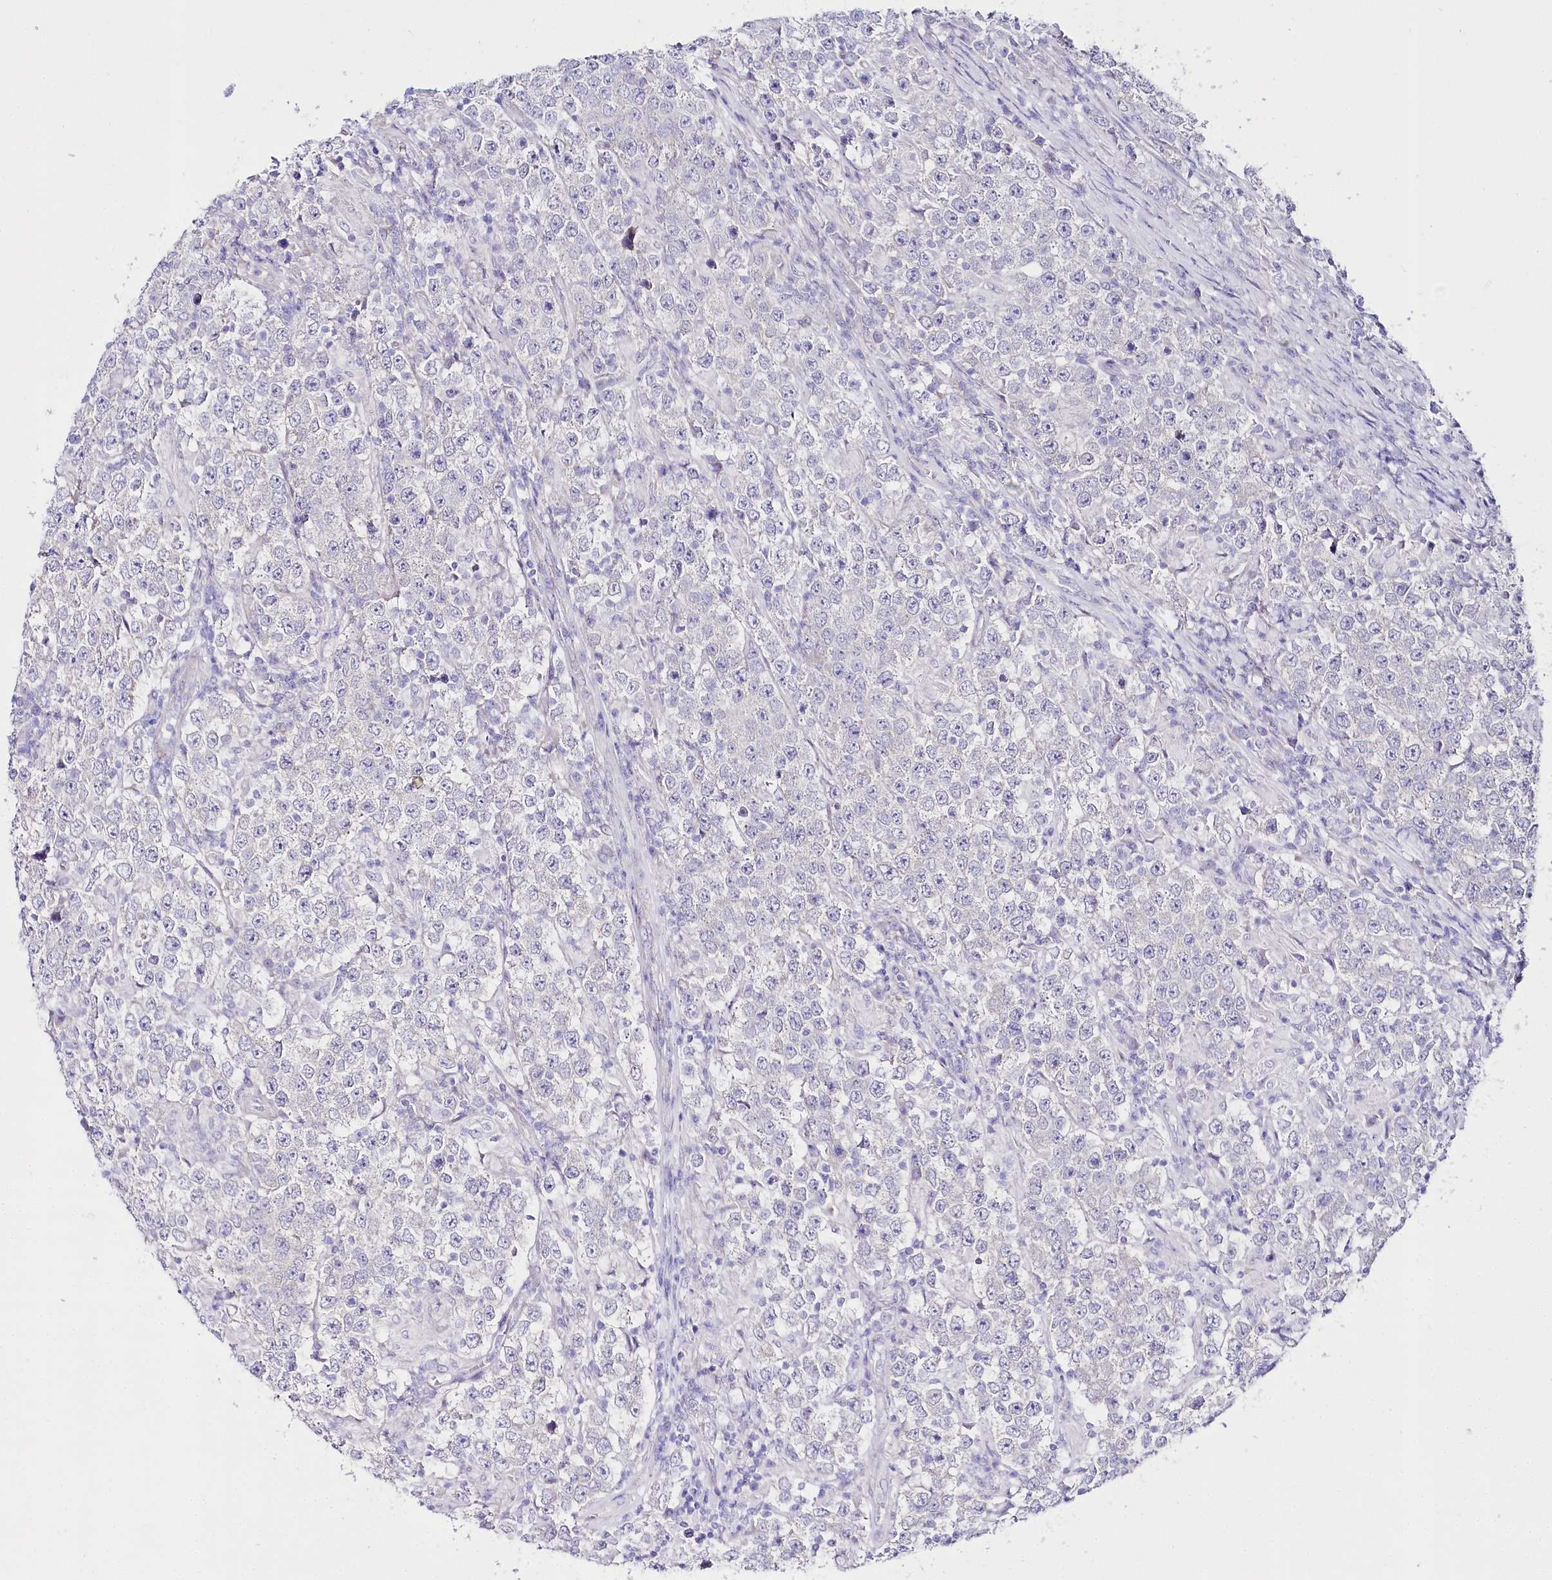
{"staining": {"intensity": "negative", "quantity": "none", "location": "none"}, "tissue": "testis cancer", "cell_type": "Tumor cells", "image_type": "cancer", "snomed": [{"axis": "morphology", "description": "Normal tissue, NOS"}, {"axis": "morphology", "description": "Urothelial carcinoma, High grade"}, {"axis": "morphology", "description": "Seminoma, NOS"}, {"axis": "morphology", "description": "Carcinoma, Embryonal, NOS"}, {"axis": "topography", "description": "Urinary bladder"}, {"axis": "topography", "description": "Testis"}], "caption": "Immunohistochemical staining of testis seminoma shows no significant expression in tumor cells.", "gene": "CSN3", "patient": {"sex": "male", "age": 41}}